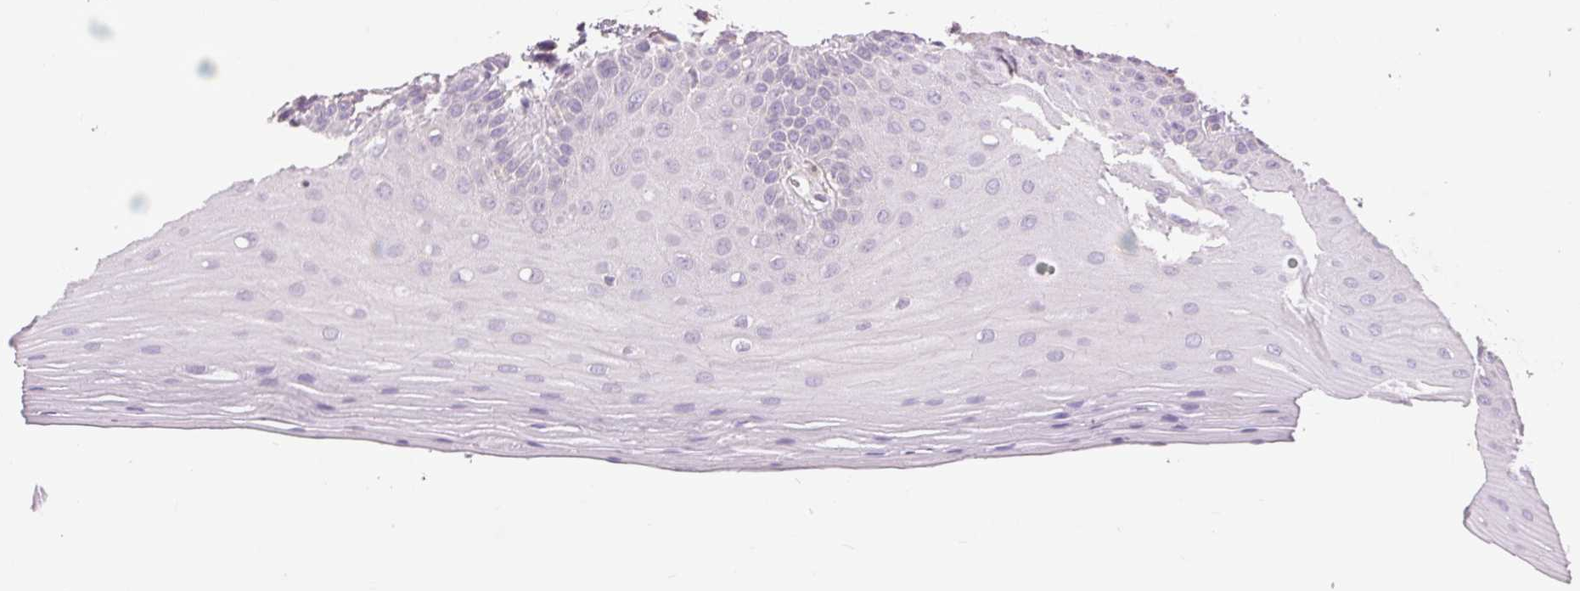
{"staining": {"intensity": "negative", "quantity": "none", "location": "none"}, "tissue": "oral mucosa", "cell_type": "Squamous epithelial cells", "image_type": "normal", "snomed": [{"axis": "morphology", "description": "Normal tissue, NOS"}, {"axis": "morphology", "description": "Normal morphology"}, {"axis": "topography", "description": "Oral tissue"}], "caption": "Squamous epithelial cells show no significant expression in normal oral mucosa. (Brightfield microscopy of DAB IHC at high magnification).", "gene": "FXYD4", "patient": {"sex": "female", "age": 76}}